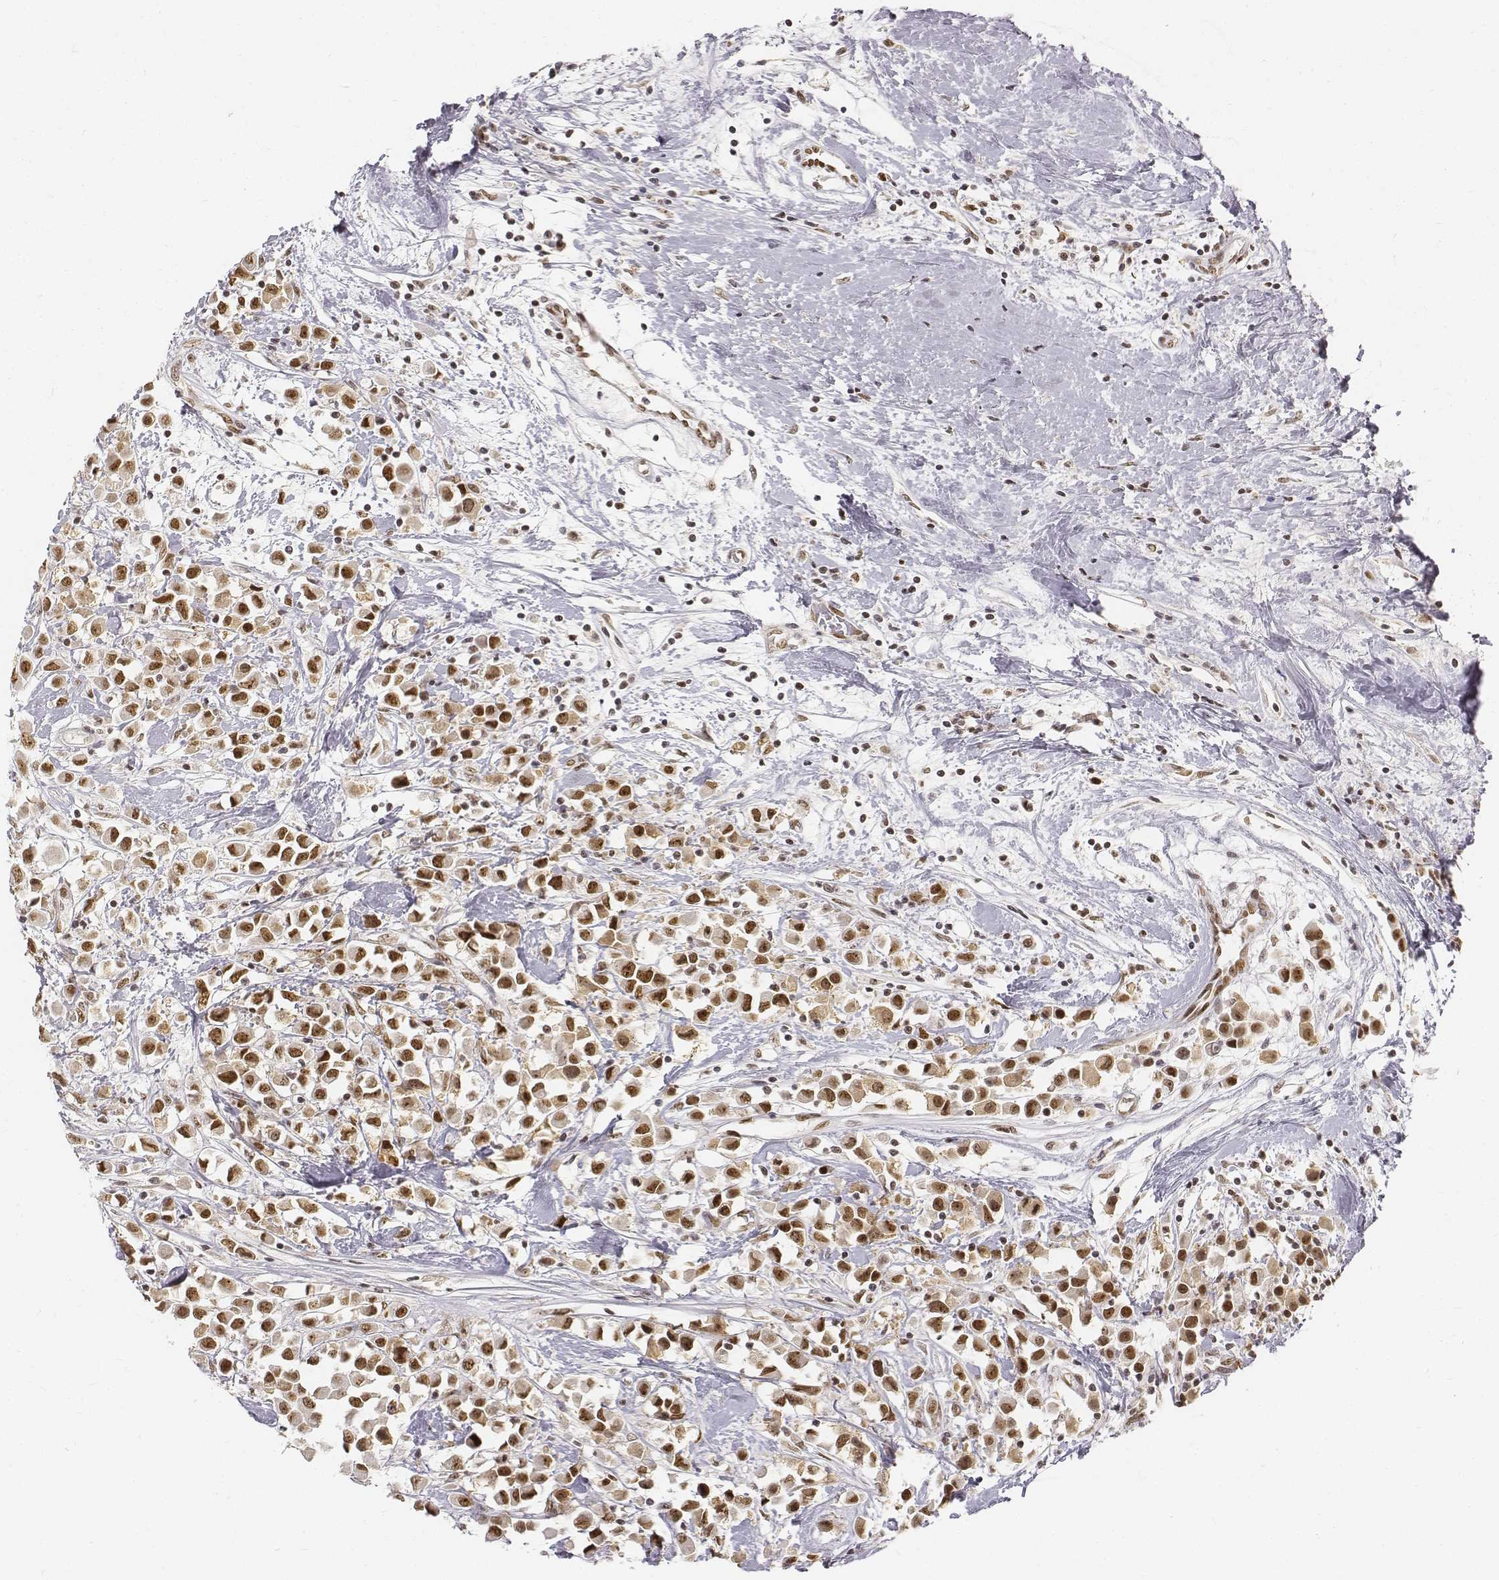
{"staining": {"intensity": "strong", "quantity": ">75%", "location": "nuclear"}, "tissue": "breast cancer", "cell_type": "Tumor cells", "image_type": "cancer", "snomed": [{"axis": "morphology", "description": "Duct carcinoma"}, {"axis": "topography", "description": "Breast"}], "caption": "IHC of human invasive ductal carcinoma (breast) shows high levels of strong nuclear positivity in approximately >75% of tumor cells. The protein of interest is shown in brown color, while the nuclei are stained blue.", "gene": "PHF6", "patient": {"sex": "female", "age": 61}}